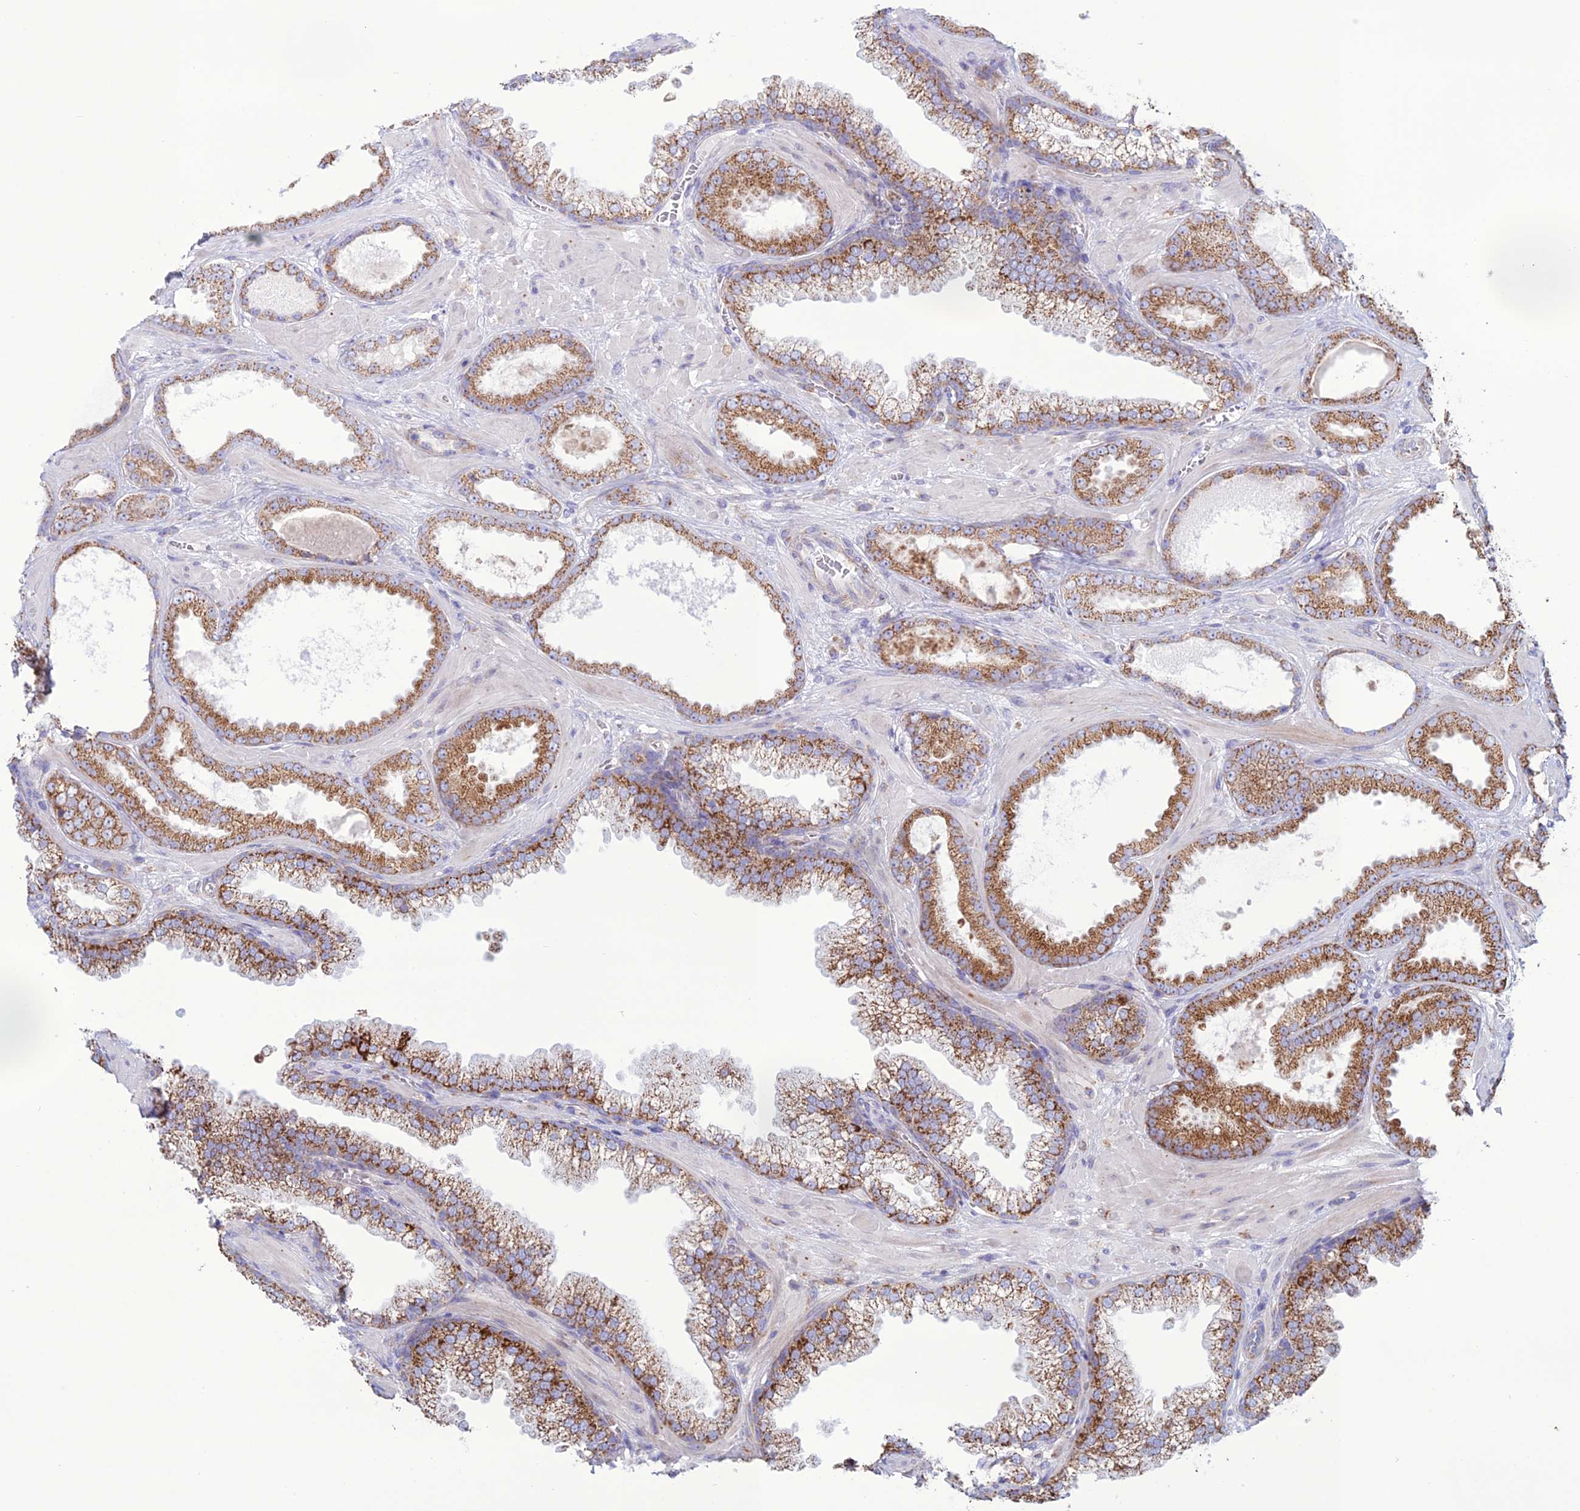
{"staining": {"intensity": "moderate", "quantity": ">75%", "location": "cytoplasmic/membranous"}, "tissue": "prostate cancer", "cell_type": "Tumor cells", "image_type": "cancer", "snomed": [{"axis": "morphology", "description": "Adenocarcinoma, Low grade"}, {"axis": "topography", "description": "Prostate"}], "caption": "This micrograph displays immunohistochemistry staining of adenocarcinoma (low-grade) (prostate), with medium moderate cytoplasmic/membranous expression in about >75% of tumor cells.", "gene": "CLCN7", "patient": {"sex": "male", "age": 57}}